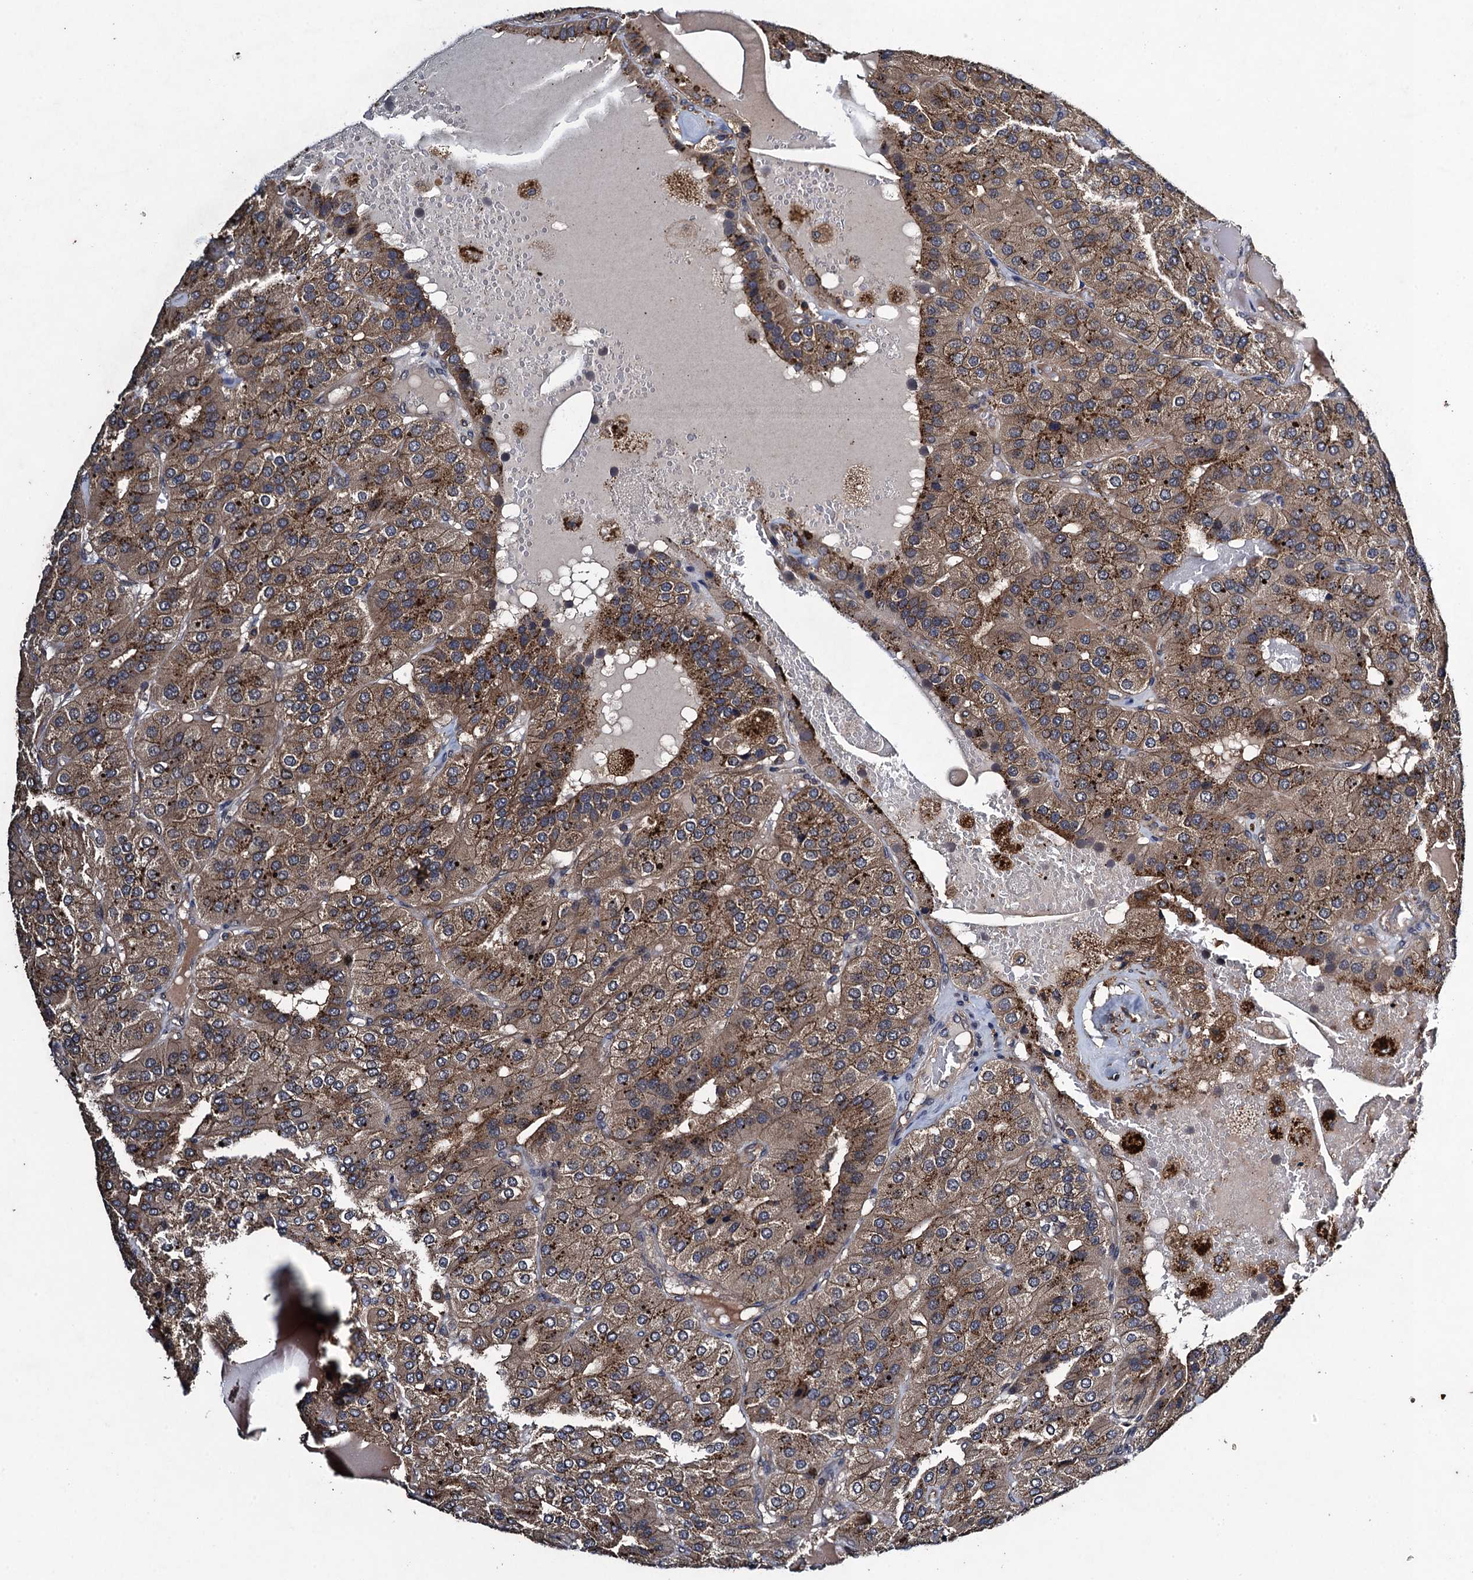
{"staining": {"intensity": "moderate", "quantity": ">75%", "location": "cytoplasmic/membranous"}, "tissue": "parathyroid gland", "cell_type": "Glandular cells", "image_type": "normal", "snomed": [{"axis": "morphology", "description": "Normal tissue, NOS"}, {"axis": "morphology", "description": "Adenoma, NOS"}, {"axis": "topography", "description": "Parathyroid gland"}], "caption": "Protein analysis of benign parathyroid gland shows moderate cytoplasmic/membranous expression in about >75% of glandular cells. (Brightfield microscopy of DAB IHC at high magnification).", "gene": "CNTN5", "patient": {"sex": "female", "age": 86}}